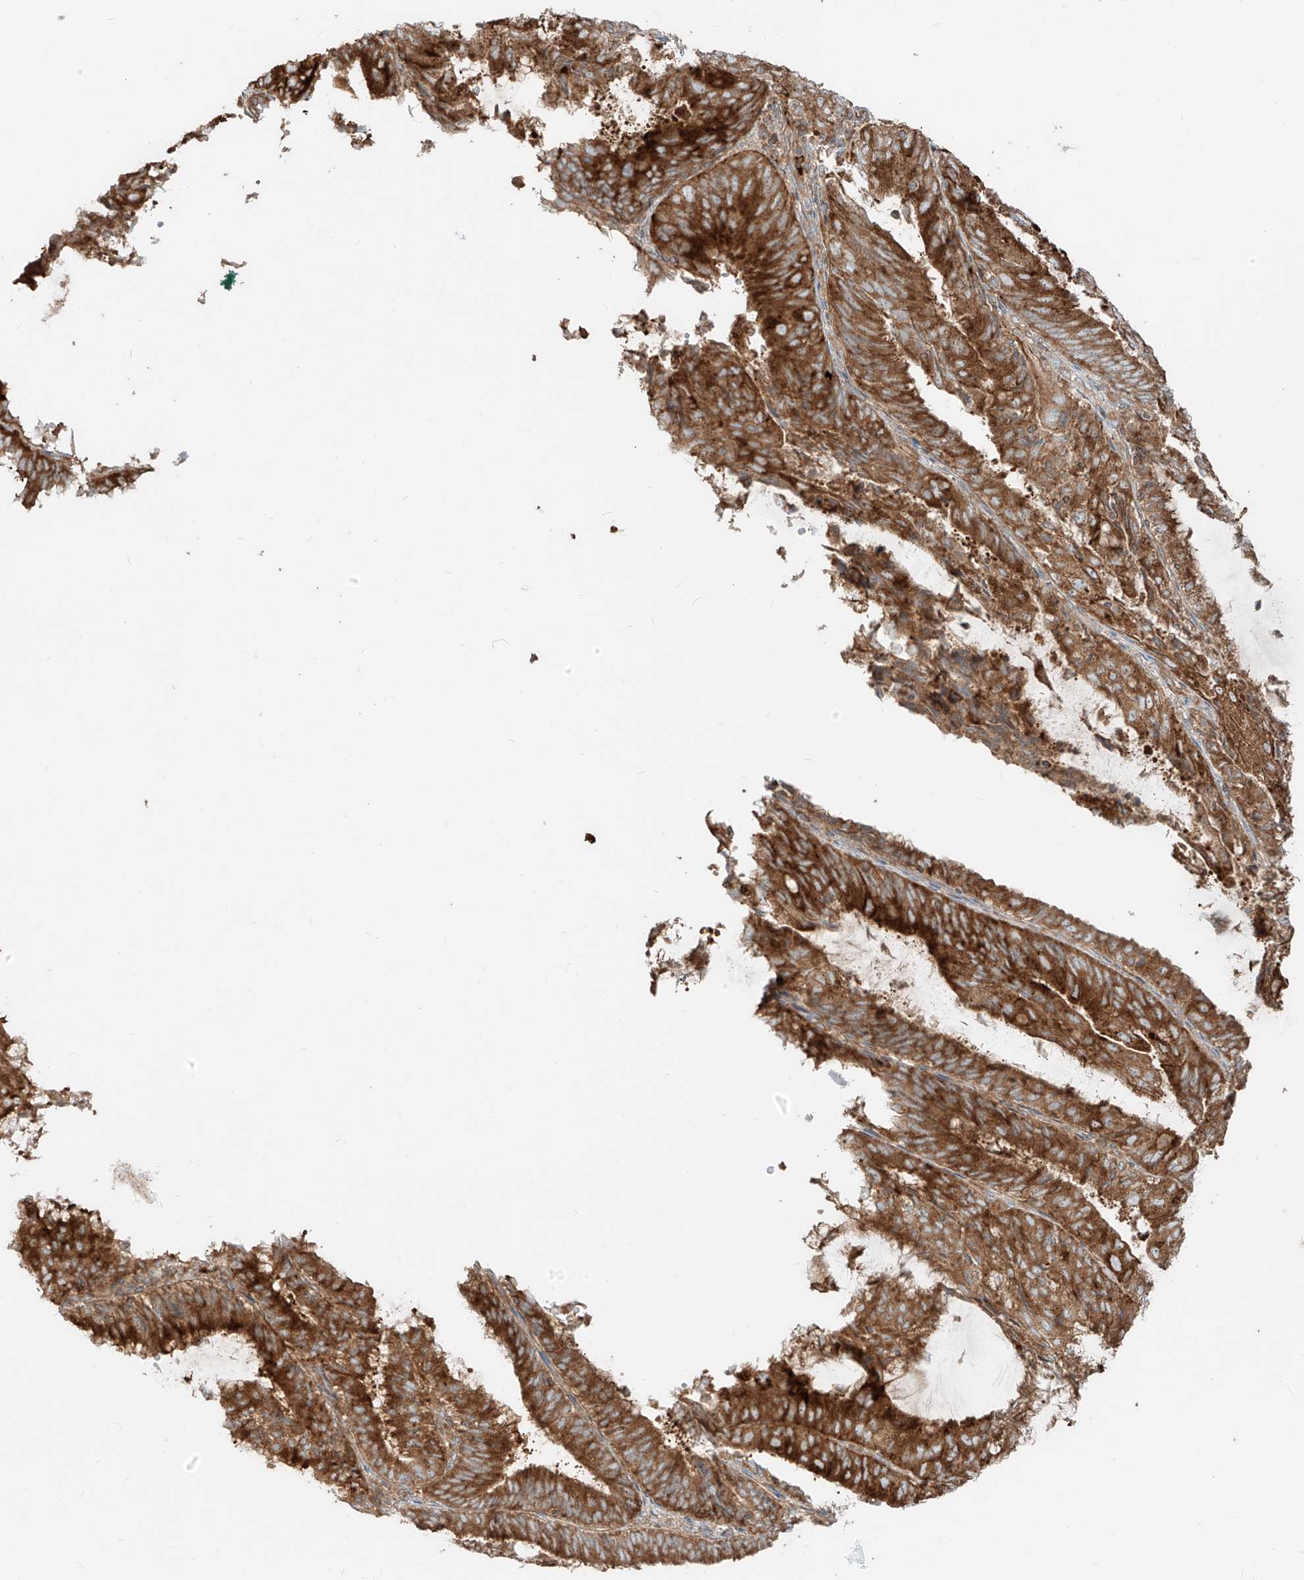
{"staining": {"intensity": "strong", "quantity": ">75%", "location": "cytoplasmic/membranous"}, "tissue": "endometrial cancer", "cell_type": "Tumor cells", "image_type": "cancer", "snomed": [{"axis": "morphology", "description": "Adenocarcinoma, NOS"}, {"axis": "topography", "description": "Endometrium"}], "caption": "Immunohistochemical staining of human endometrial adenocarcinoma exhibits strong cytoplasmic/membranous protein positivity in about >75% of tumor cells.", "gene": "CCDC115", "patient": {"sex": "female", "age": 81}}